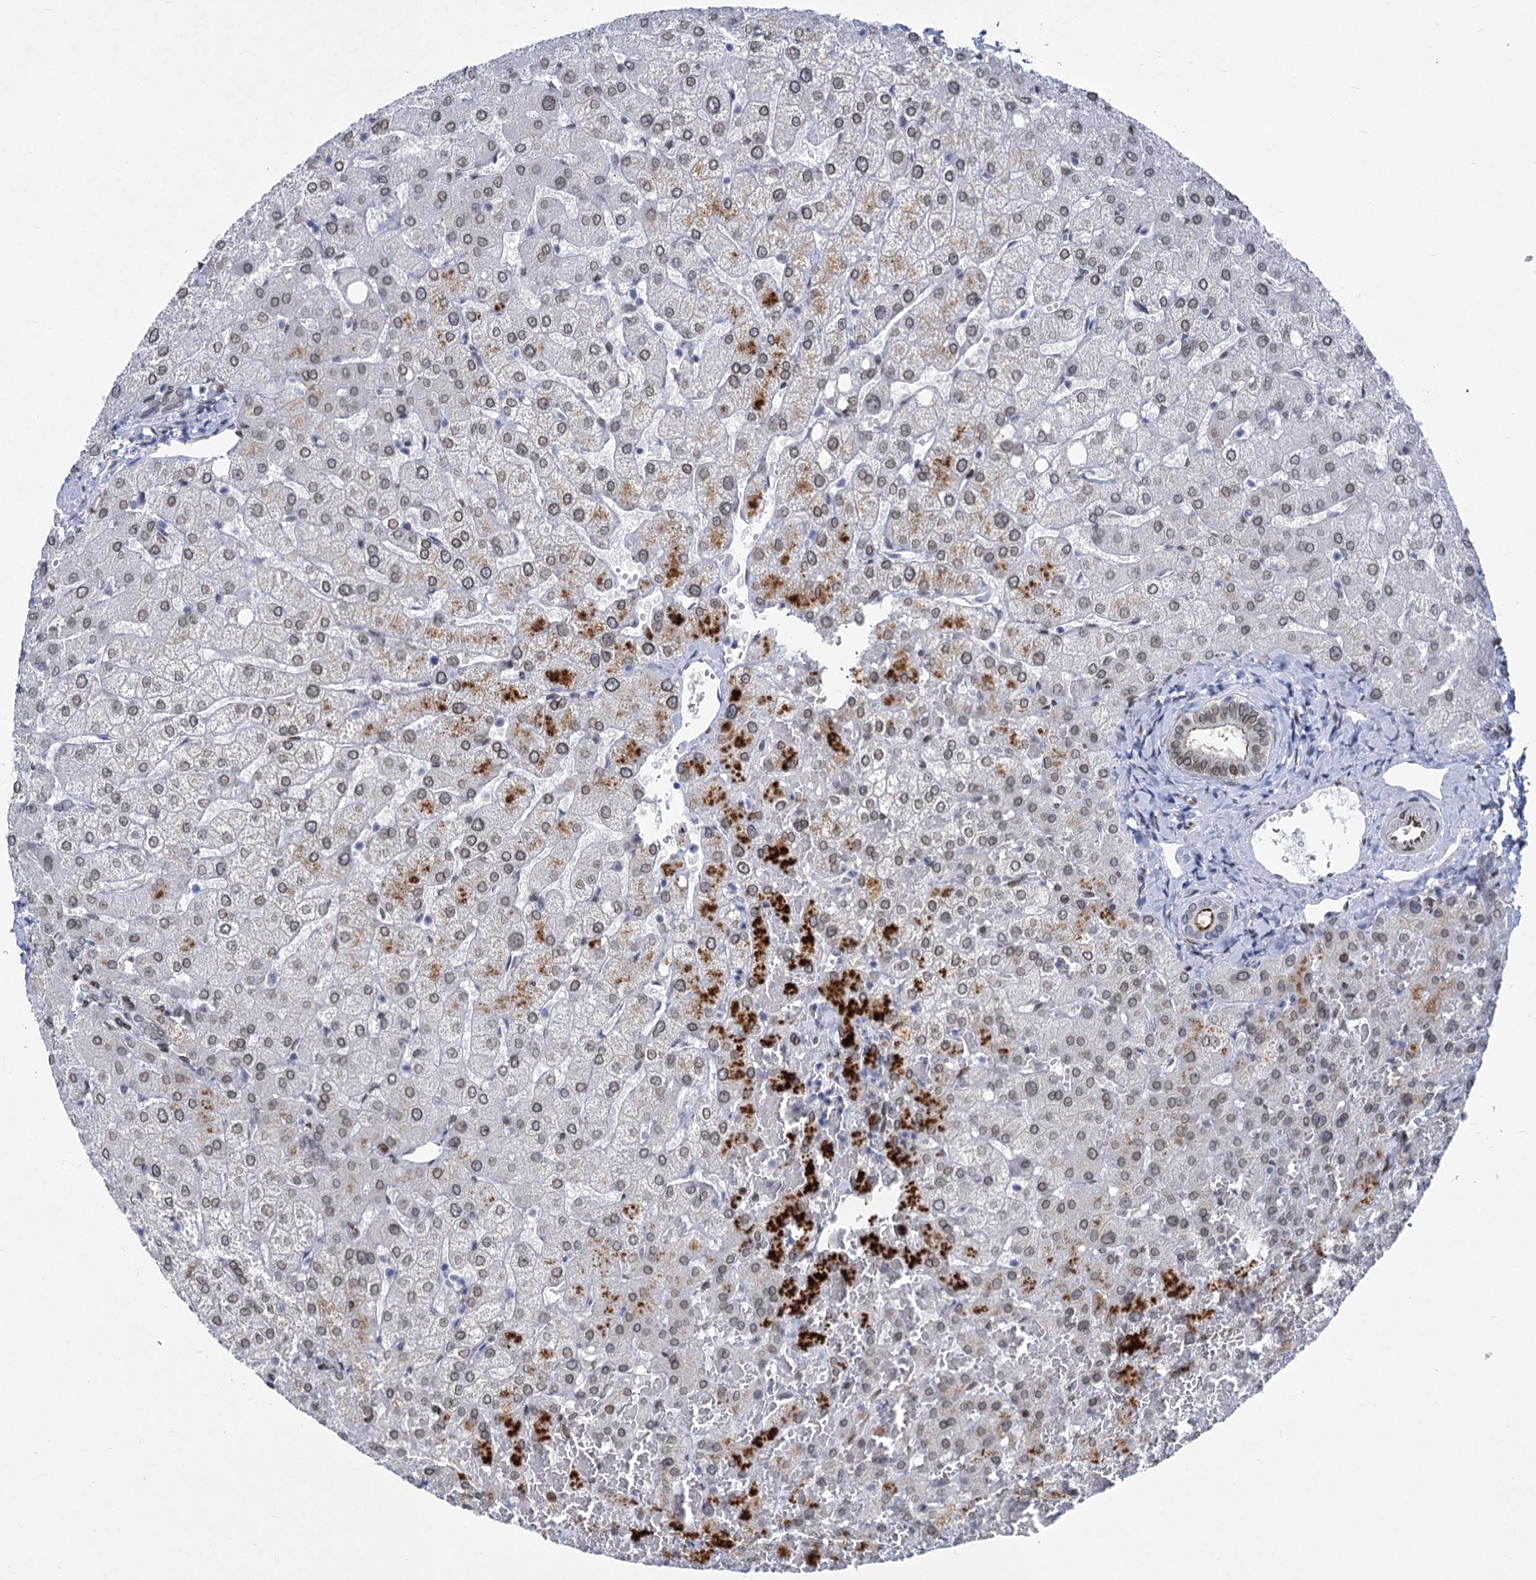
{"staining": {"intensity": "weak", "quantity": "25%-75%", "location": "cytoplasmic/membranous,nuclear"}, "tissue": "liver", "cell_type": "Cholangiocytes", "image_type": "normal", "snomed": [{"axis": "morphology", "description": "Normal tissue, NOS"}, {"axis": "topography", "description": "Liver"}], "caption": "Immunohistochemical staining of unremarkable human liver exhibits low levels of weak cytoplasmic/membranous,nuclear expression in about 25%-75% of cholangiocytes.", "gene": "PRSS35", "patient": {"sex": "female", "age": 54}}